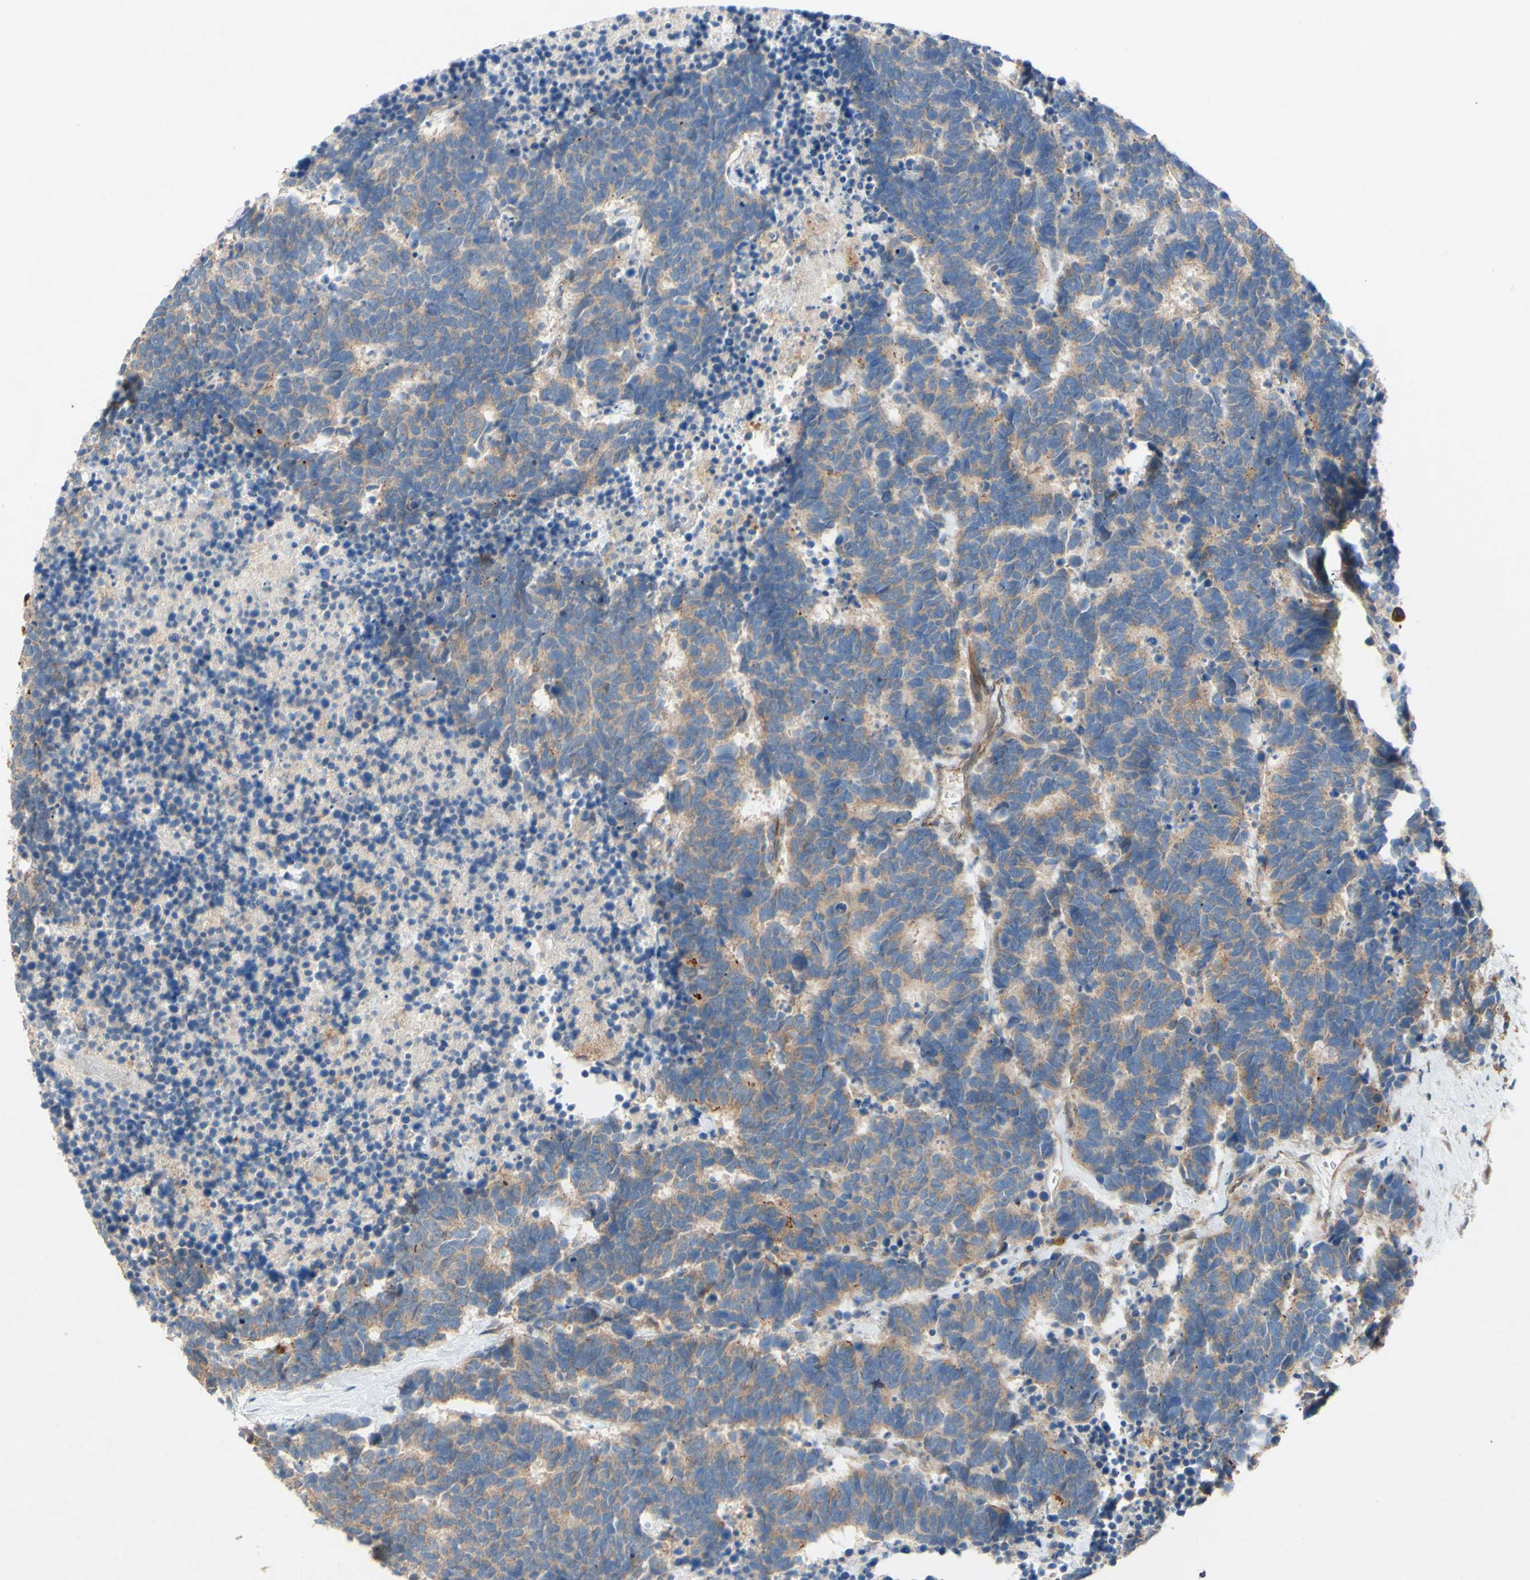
{"staining": {"intensity": "weak", "quantity": ">75%", "location": "cytoplasmic/membranous"}, "tissue": "carcinoid", "cell_type": "Tumor cells", "image_type": "cancer", "snomed": [{"axis": "morphology", "description": "Carcinoma, NOS"}, {"axis": "morphology", "description": "Carcinoid, malignant, NOS"}, {"axis": "topography", "description": "Urinary bladder"}], "caption": "Protein staining of malignant carcinoid tissue exhibits weak cytoplasmic/membranous staining in approximately >75% of tumor cells.", "gene": "PDGFB", "patient": {"sex": "male", "age": 57}}